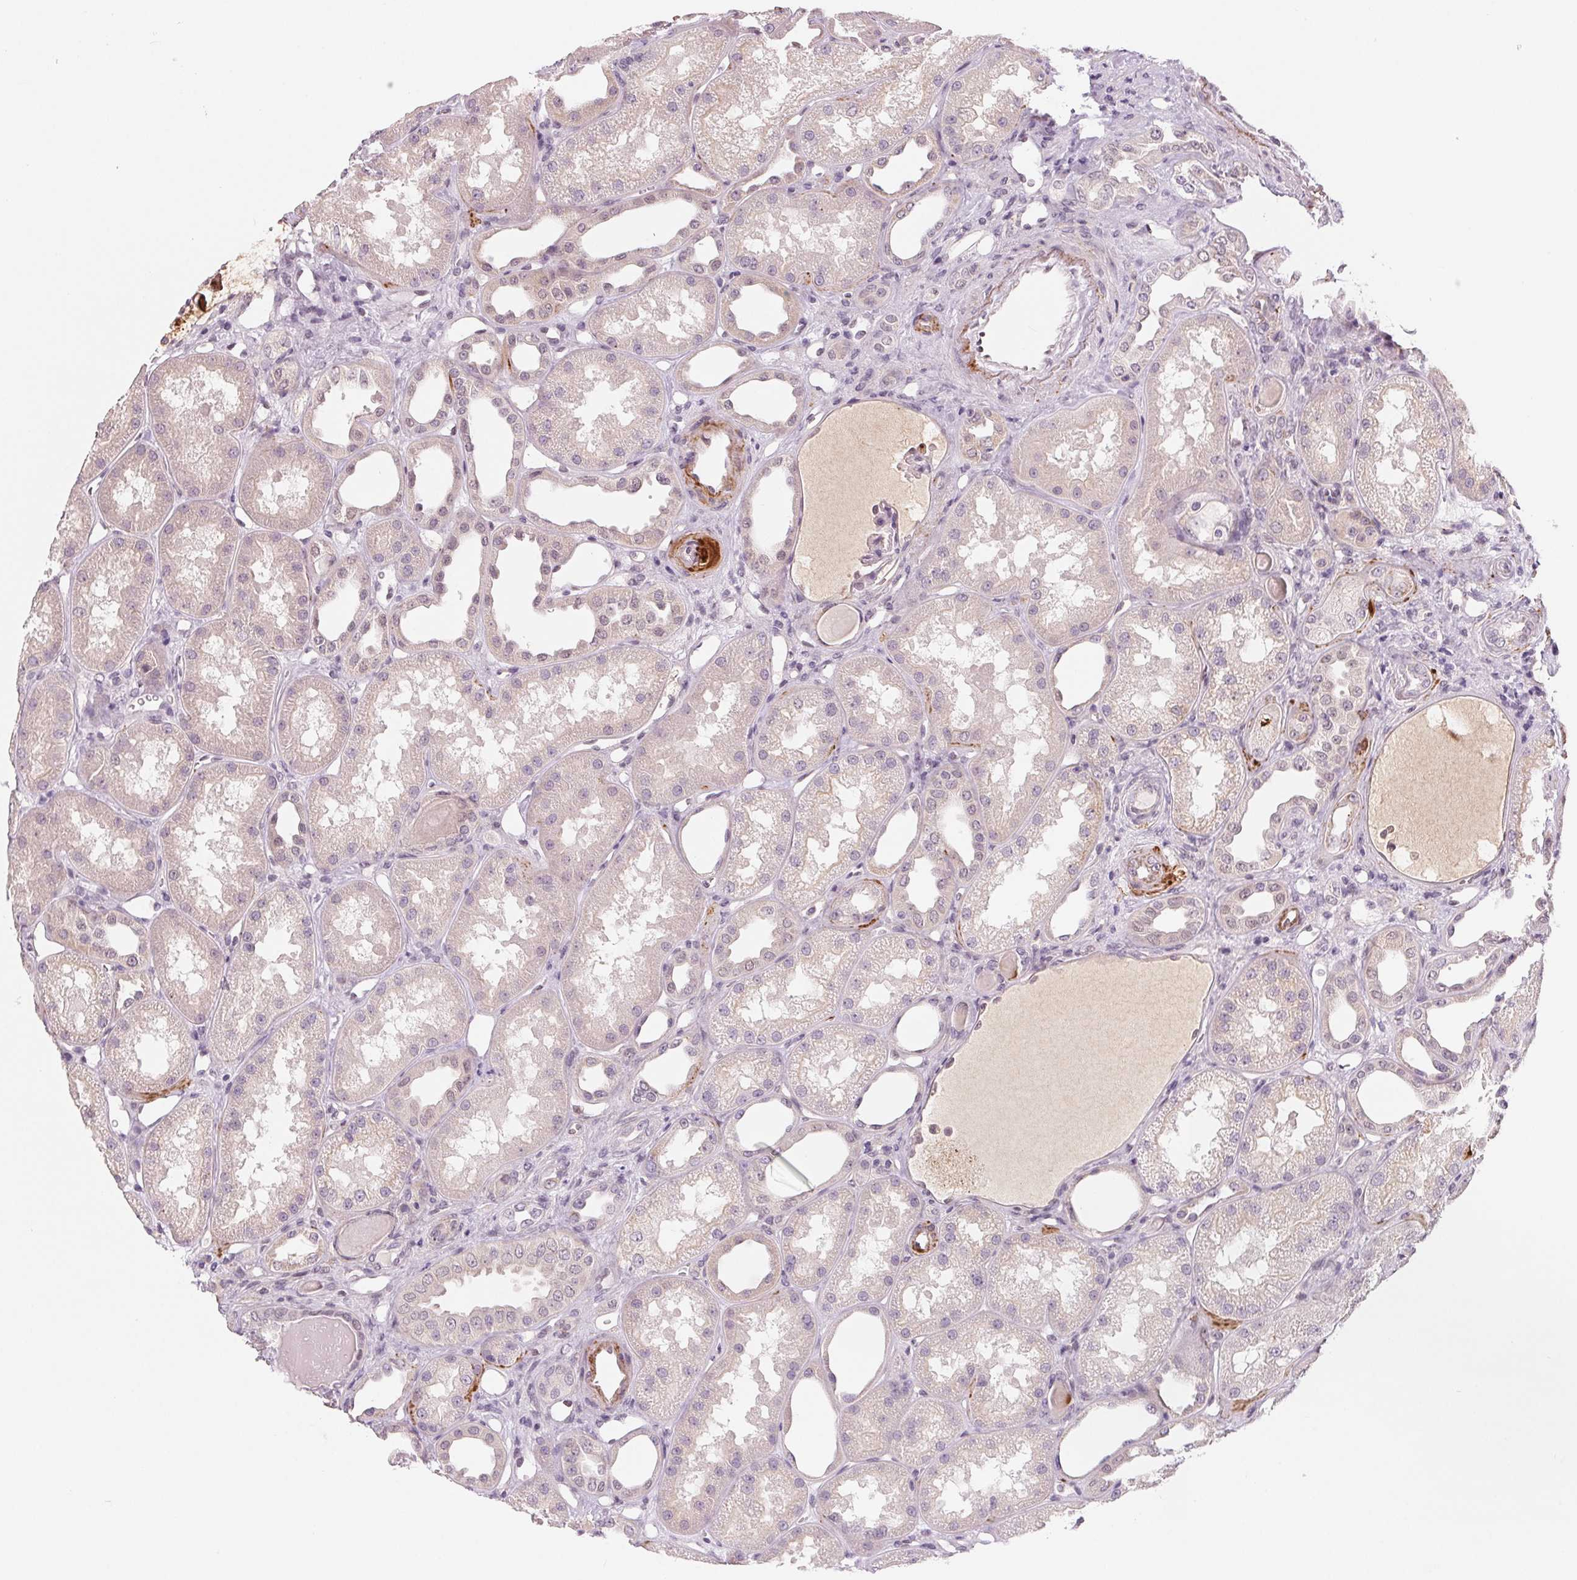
{"staining": {"intensity": "negative", "quantity": "none", "location": "none"}, "tissue": "kidney", "cell_type": "Cells in glomeruli", "image_type": "normal", "snomed": [{"axis": "morphology", "description": "Normal tissue, NOS"}, {"axis": "topography", "description": "Kidney"}], "caption": "DAB (3,3'-diaminobenzidine) immunohistochemical staining of normal kidney shows no significant positivity in cells in glomeruli.", "gene": "CFC1B", "patient": {"sex": "male", "age": 61}}